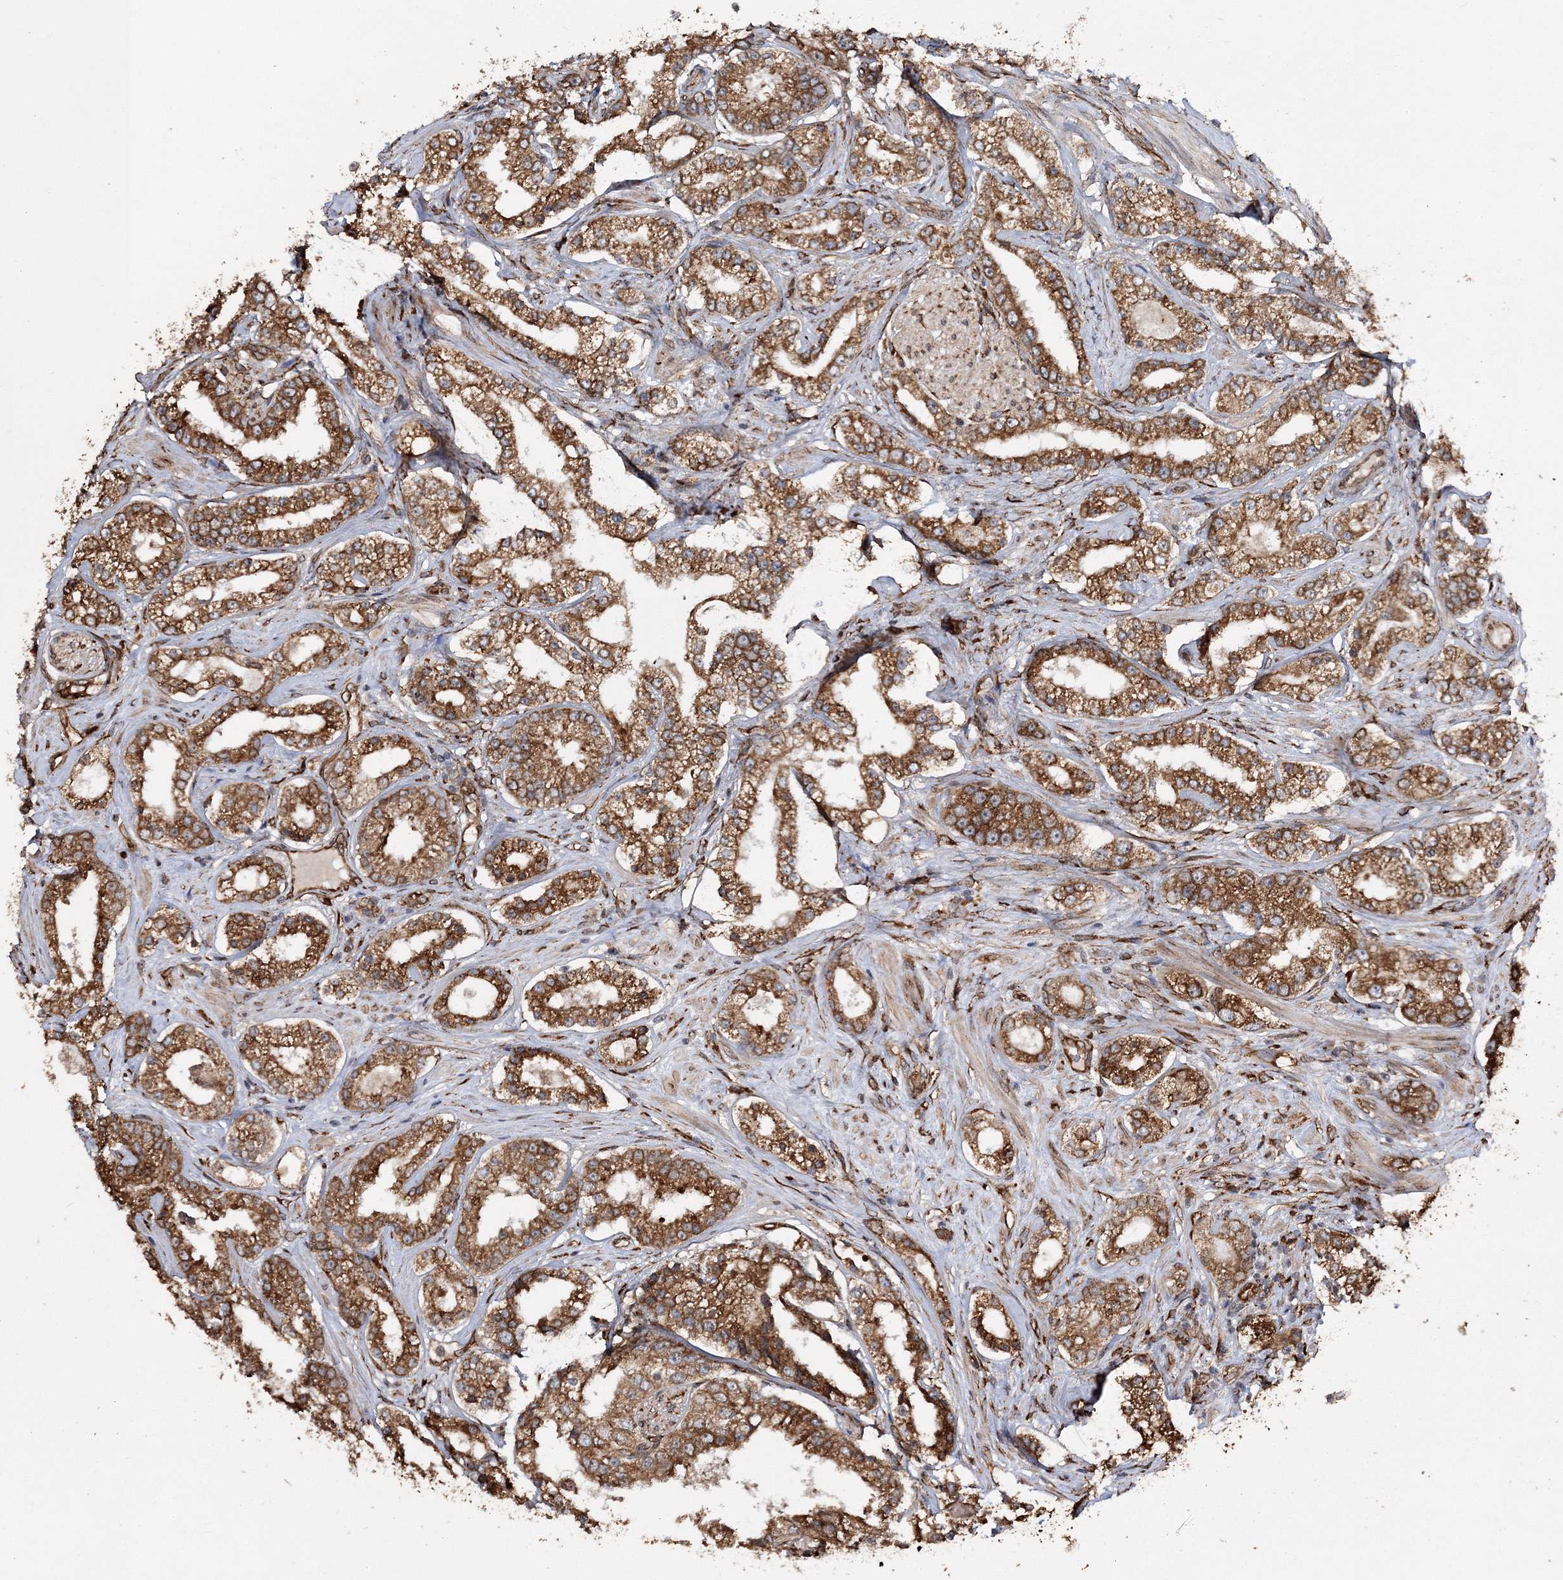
{"staining": {"intensity": "moderate", "quantity": ">75%", "location": "cytoplasmic/membranous"}, "tissue": "prostate cancer", "cell_type": "Tumor cells", "image_type": "cancer", "snomed": [{"axis": "morphology", "description": "Normal tissue, NOS"}, {"axis": "morphology", "description": "Adenocarcinoma, High grade"}, {"axis": "topography", "description": "Prostate"}], "caption": "Brown immunohistochemical staining in prostate cancer (adenocarcinoma (high-grade)) exhibits moderate cytoplasmic/membranous expression in approximately >75% of tumor cells.", "gene": "SCRN3", "patient": {"sex": "male", "age": 83}}